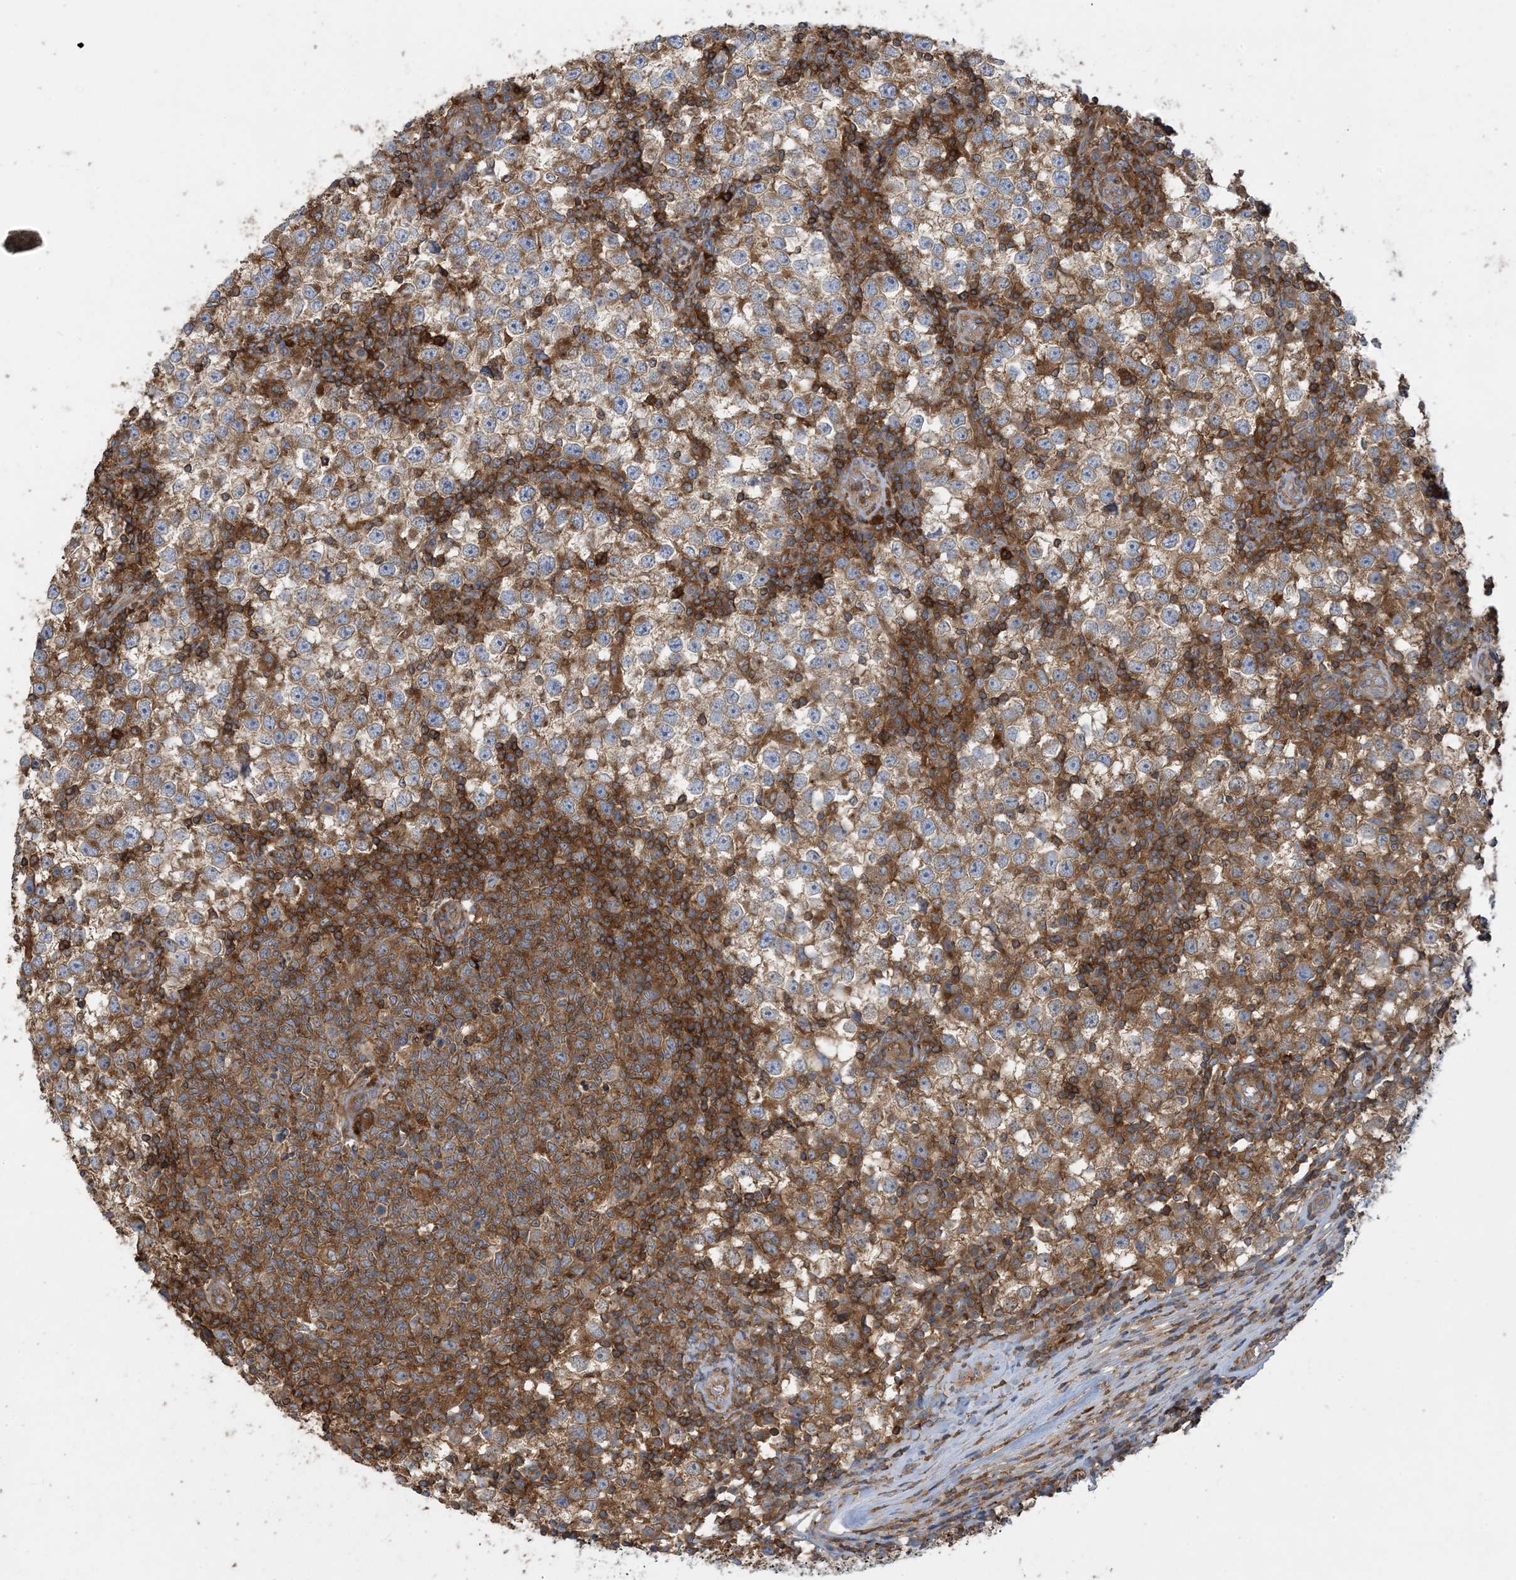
{"staining": {"intensity": "weak", "quantity": "<25%", "location": "cytoplasmic/membranous"}, "tissue": "testis cancer", "cell_type": "Tumor cells", "image_type": "cancer", "snomed": [{"axis": "morphology", "description": "Seminoma, NOS"}, {"axis": "topography", "description": "Testis"}], "caption": "The photomicrograph exhibits no significant expression in tumor cells of testis cancer (seminoma).", "gene": "SFMBT2", "patient": {"sex": "male", "age": 65}}